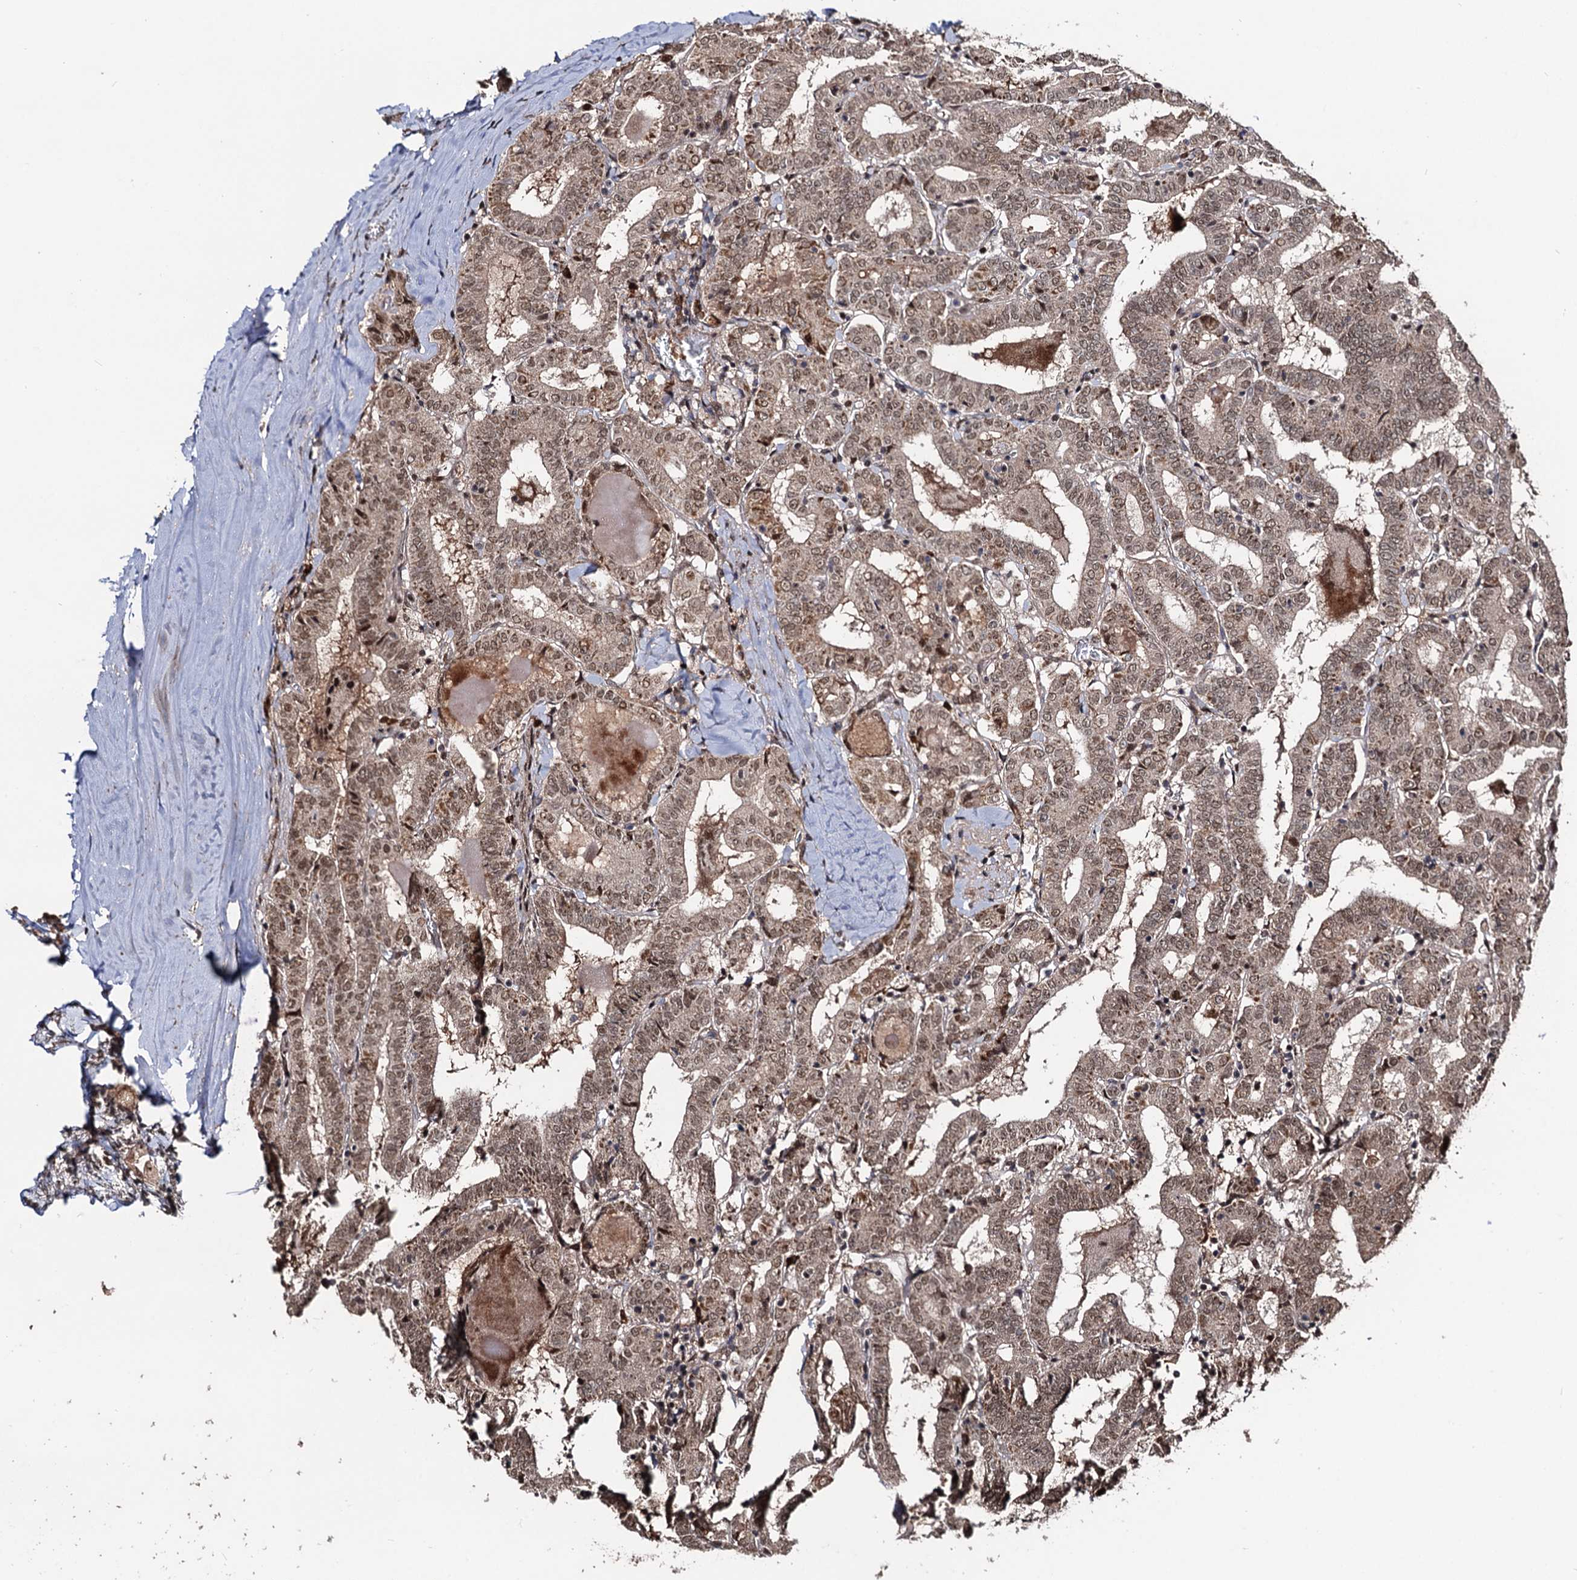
{"staining": {"intensity": "moderate", "quantity": ">75%", "location": "cytoplasmic/membranous,nuclear"}, "tissue": "thyroid cancer", "cell_type": "Tumor cells", "image_type": "cancer", "snomed": [{"axis": "morphology", "description": "Papillary adenocarcinoma, NOS"}, {"axis": "topography", "description": "Thyroid gland"}], "caption": "This micrograph shows papillary adenocarcinoma (thyroid) stained with immunohistochemistry (IHC) to label a protein in brown. The cytoplasmic/membranous and nuclear of tumor cells show moderate positivity for the protein. Nuclei are counter-stained blue.", "gene": "SFSWAP", "patient": {"sex": "female", "age": 72}}